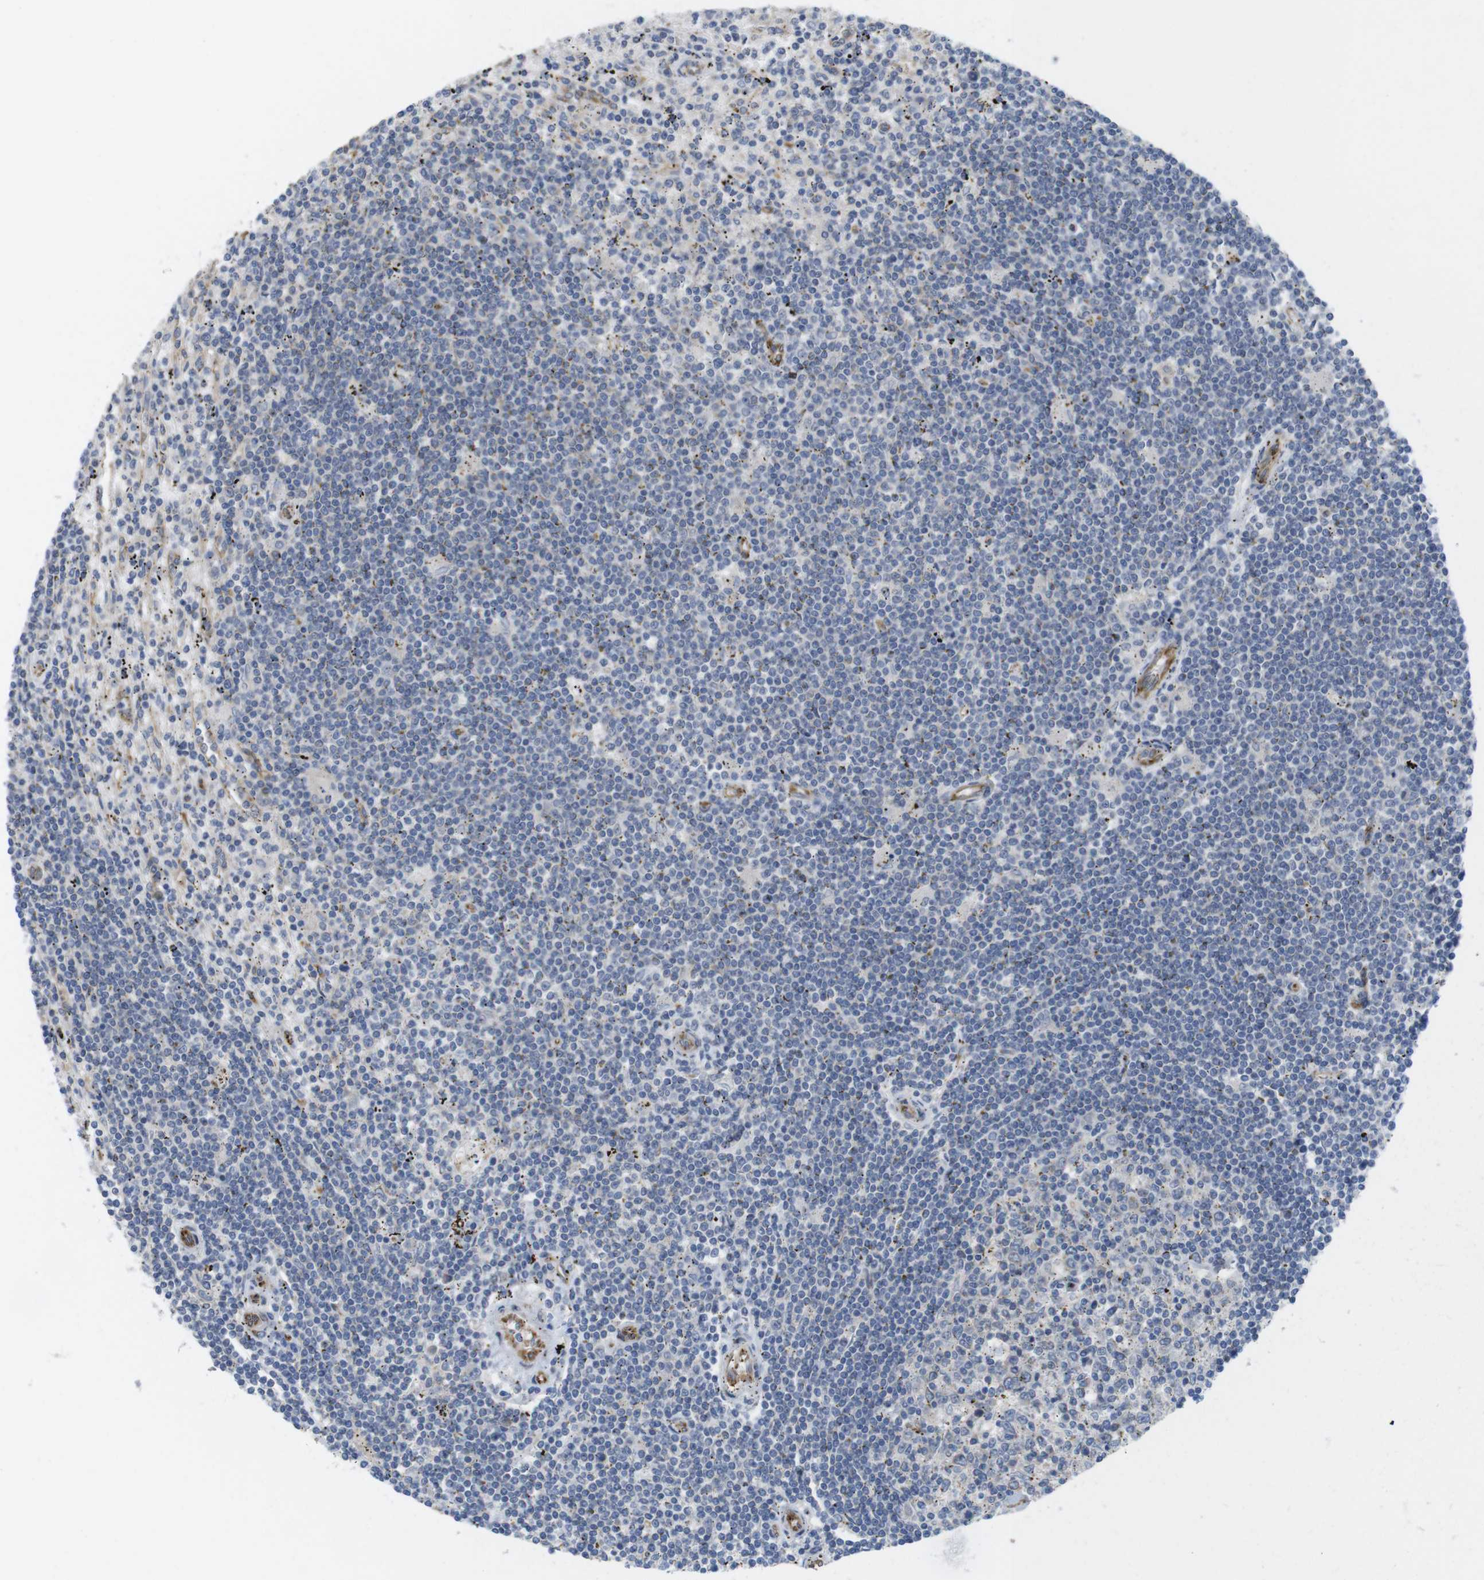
{"staining": {"intensity": "negative", "quantity": "none", "location": "none"}, "tissue": "lymphoma", "cell_type": "Tumor cells", "image_type": "cancer", "snomed": [{"axis": "morphology", "description": "Malignant lymphoma, non-Hodgkin's type, Low grade"}, {"axis": "topography", "description": "Spleen"}], "caption": "Tumor cells show no significant expression in lymphoma.", "gene": "PCNX2", "patient": {"sex": "male", "age": 76}}